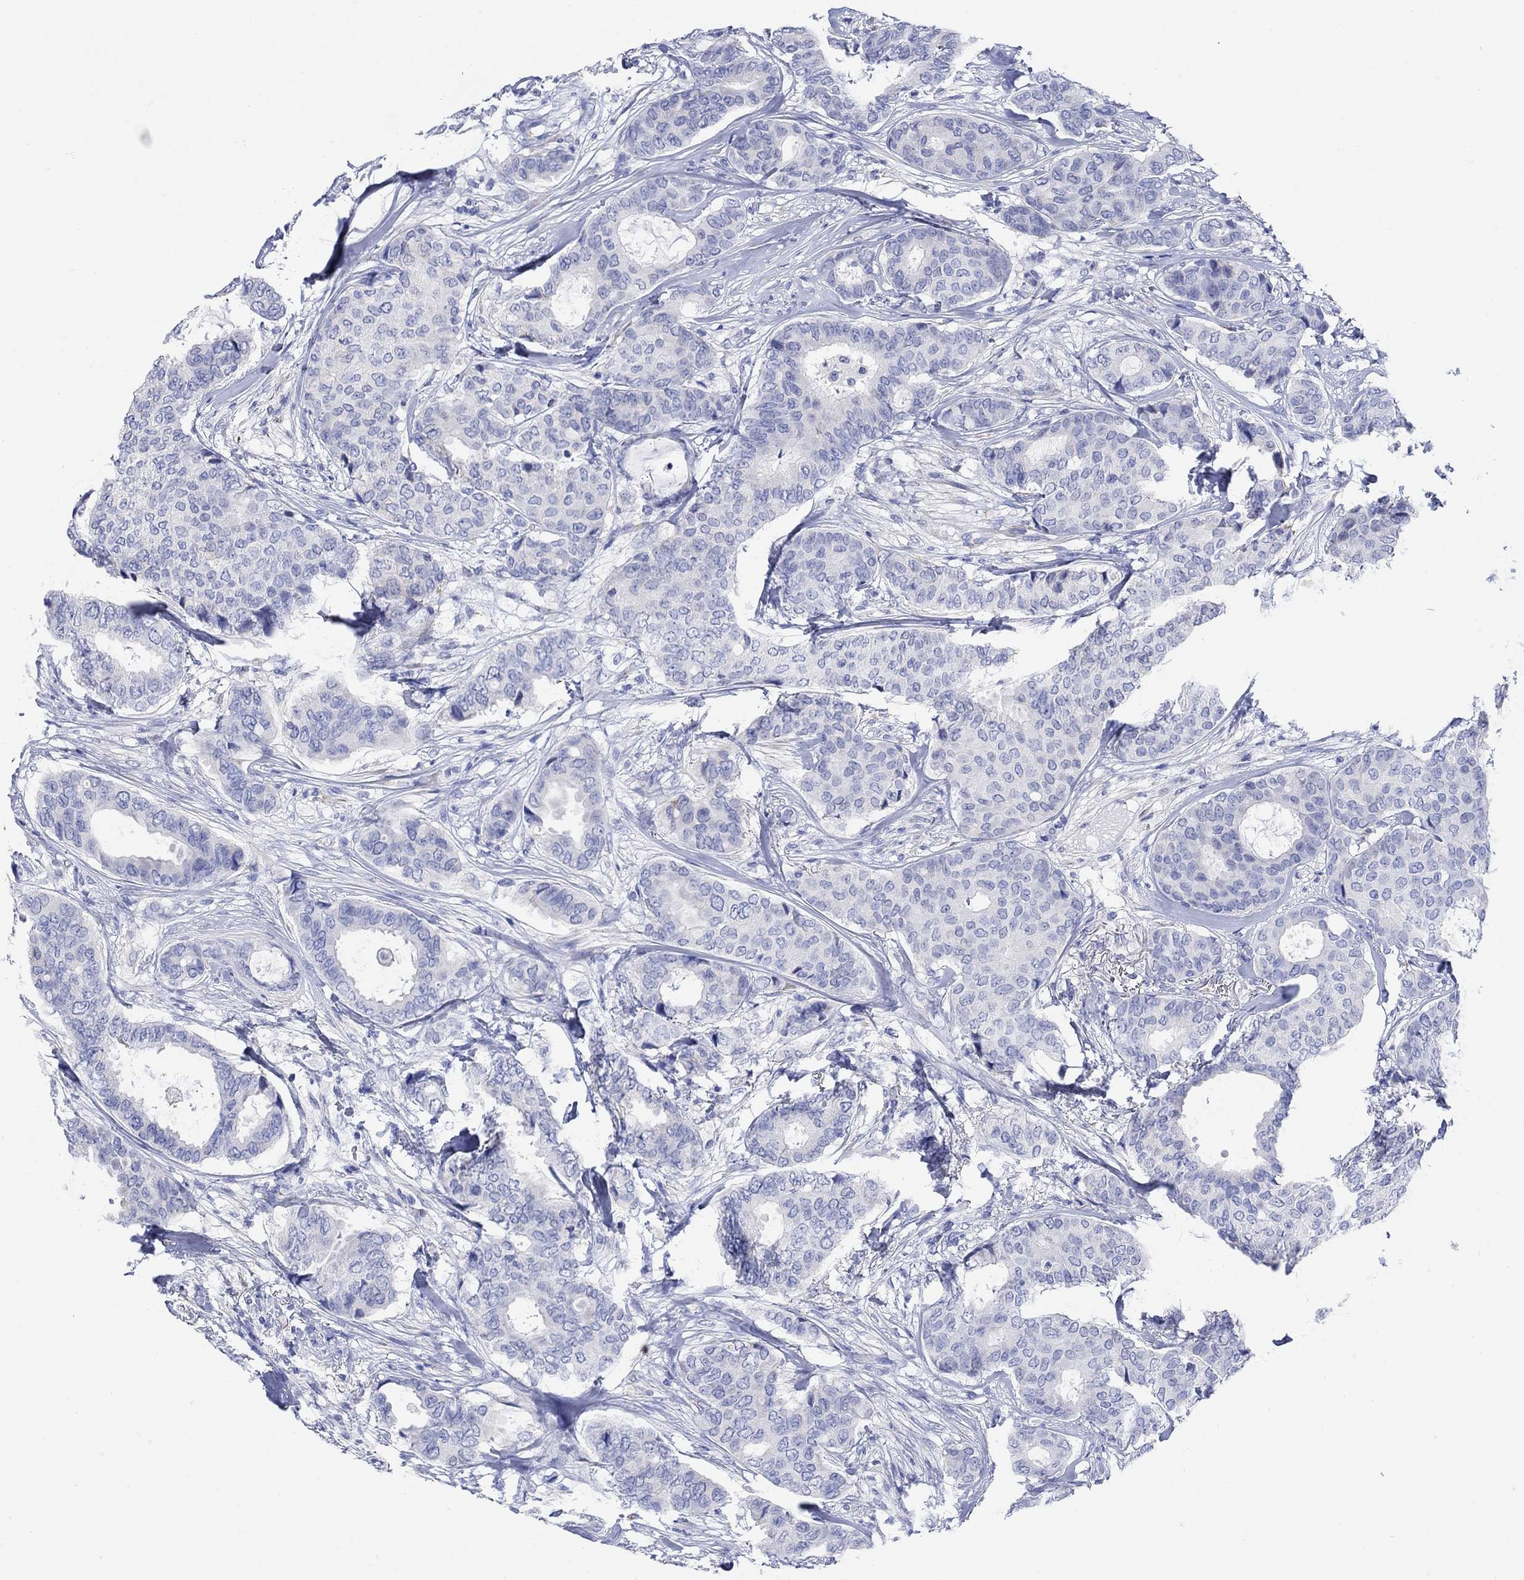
{"staining": {"intensity": "negative", "quantity": "none", "location": "none"}, "tissue": "breast cancer", "cell_type": "Tumor cells", "image_type": "cancer", "snomed": [{"axis": "morphology", "description": "Duct carcinoma"}, {"axis": "topography", "description": "Breast"}], "caption": "This is an immunohistochemistry micrograph of breast intraductal carcinoma. There is no expression in tumor cells.", "gene": "P2RY6", "patient": {"sex": "female", "age": 75}}